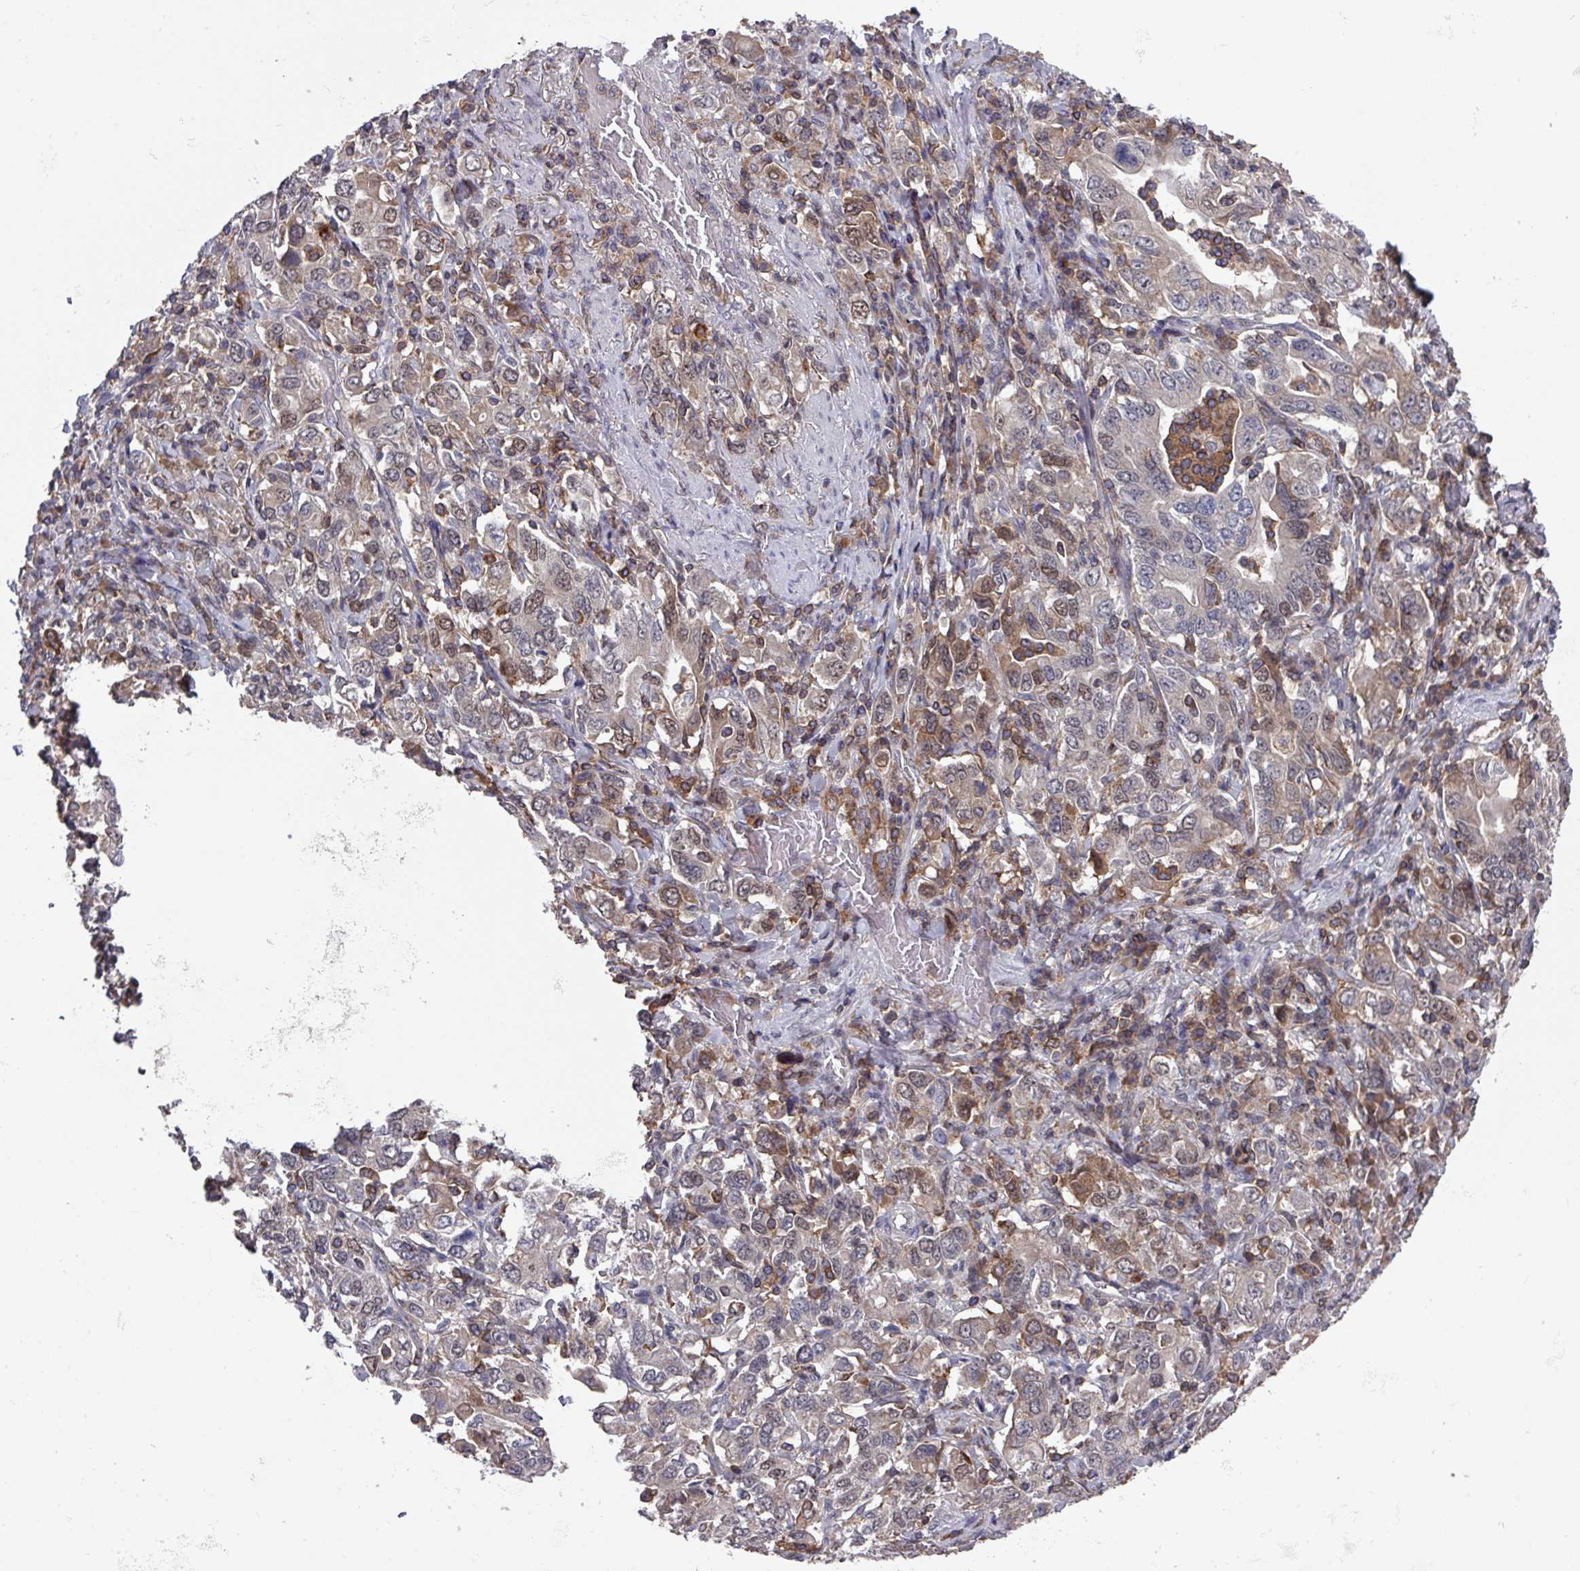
{"staining": {"intensity": "weak", "quantity": "25%-75%", "location": "cytoplasmic/membranous,nuclear"}, "tissue": "stomach cancer", "cell_type": "Tumor cells", "image_type": "cancer", "snomed": [{"axis": "morphology", "description": "Adenocarcinoma, NOS"}, {"axis": "topography", "description": "Stomach, upper"}, {"axis": "topography", "description": "Stomach"}], "caption": "This photomicrograph displays stomach cancer stained with immunohistochemistry (IHC) to label a protein in brown. The cytoplasmic/membranous and nuclear of tumor cells show weak positivity for the protein. Nuclei are counter-stained blue.", "gene": "PRRX1", "patient": {"sex": "male", "age": 62}}